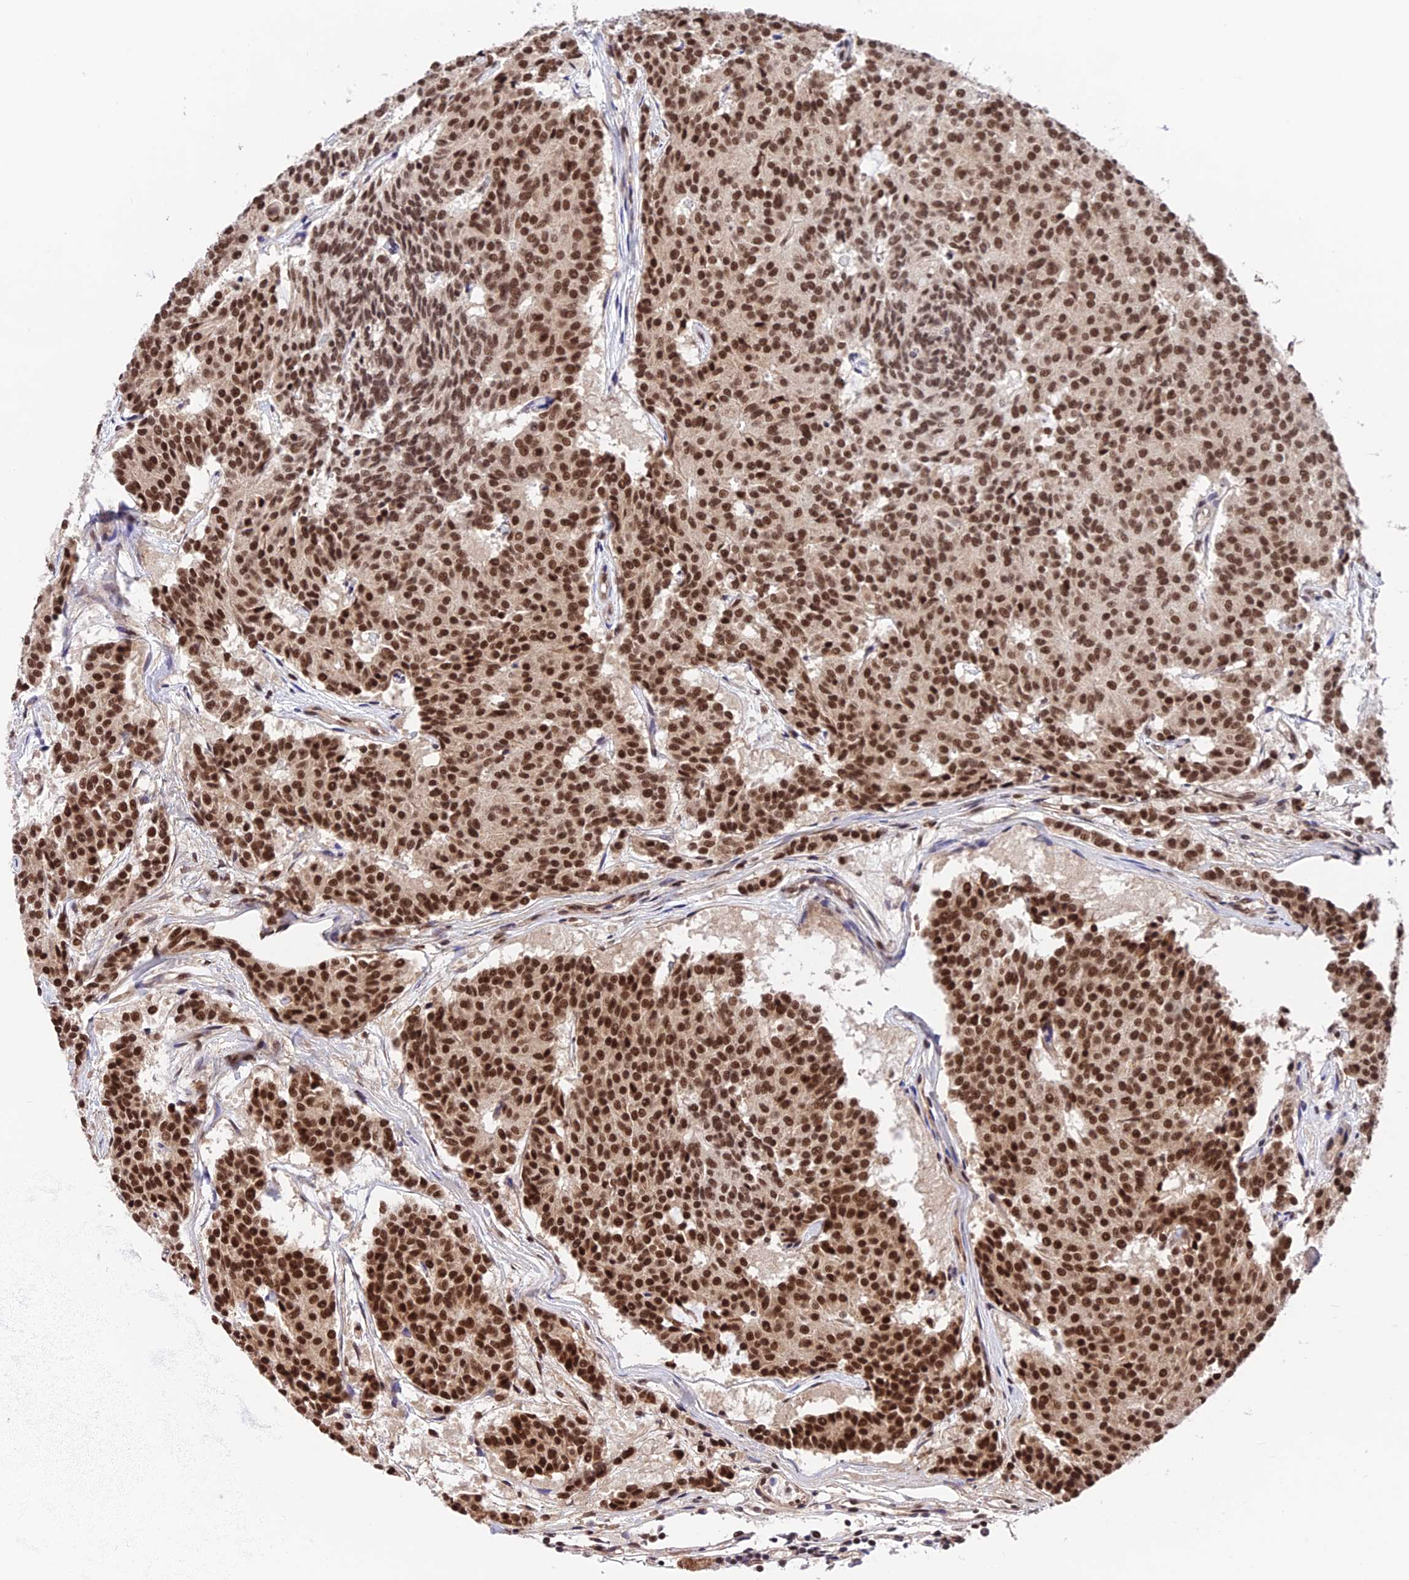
{"staining": {"intensity": "strong", "quantity": ">75%", "location": "nuclear"}, "tissue": "carcinoid", "cell_type": "Tumor cells", "image_type": "cancer", "snomed": [{"axis": "morphology", "description": "Carcinoid, malignant, NOS"}, {"axis": "topography", "description": "Pancreas"}], "caption": "A high-resolution histopathology image shows immunohistochemistry staining of carcinoid (malignant), which displays strong nuclear positivity in about >75% of tumor cells.", "gene": "RBM42", "patient": {"sex": "female", "age": 54}}